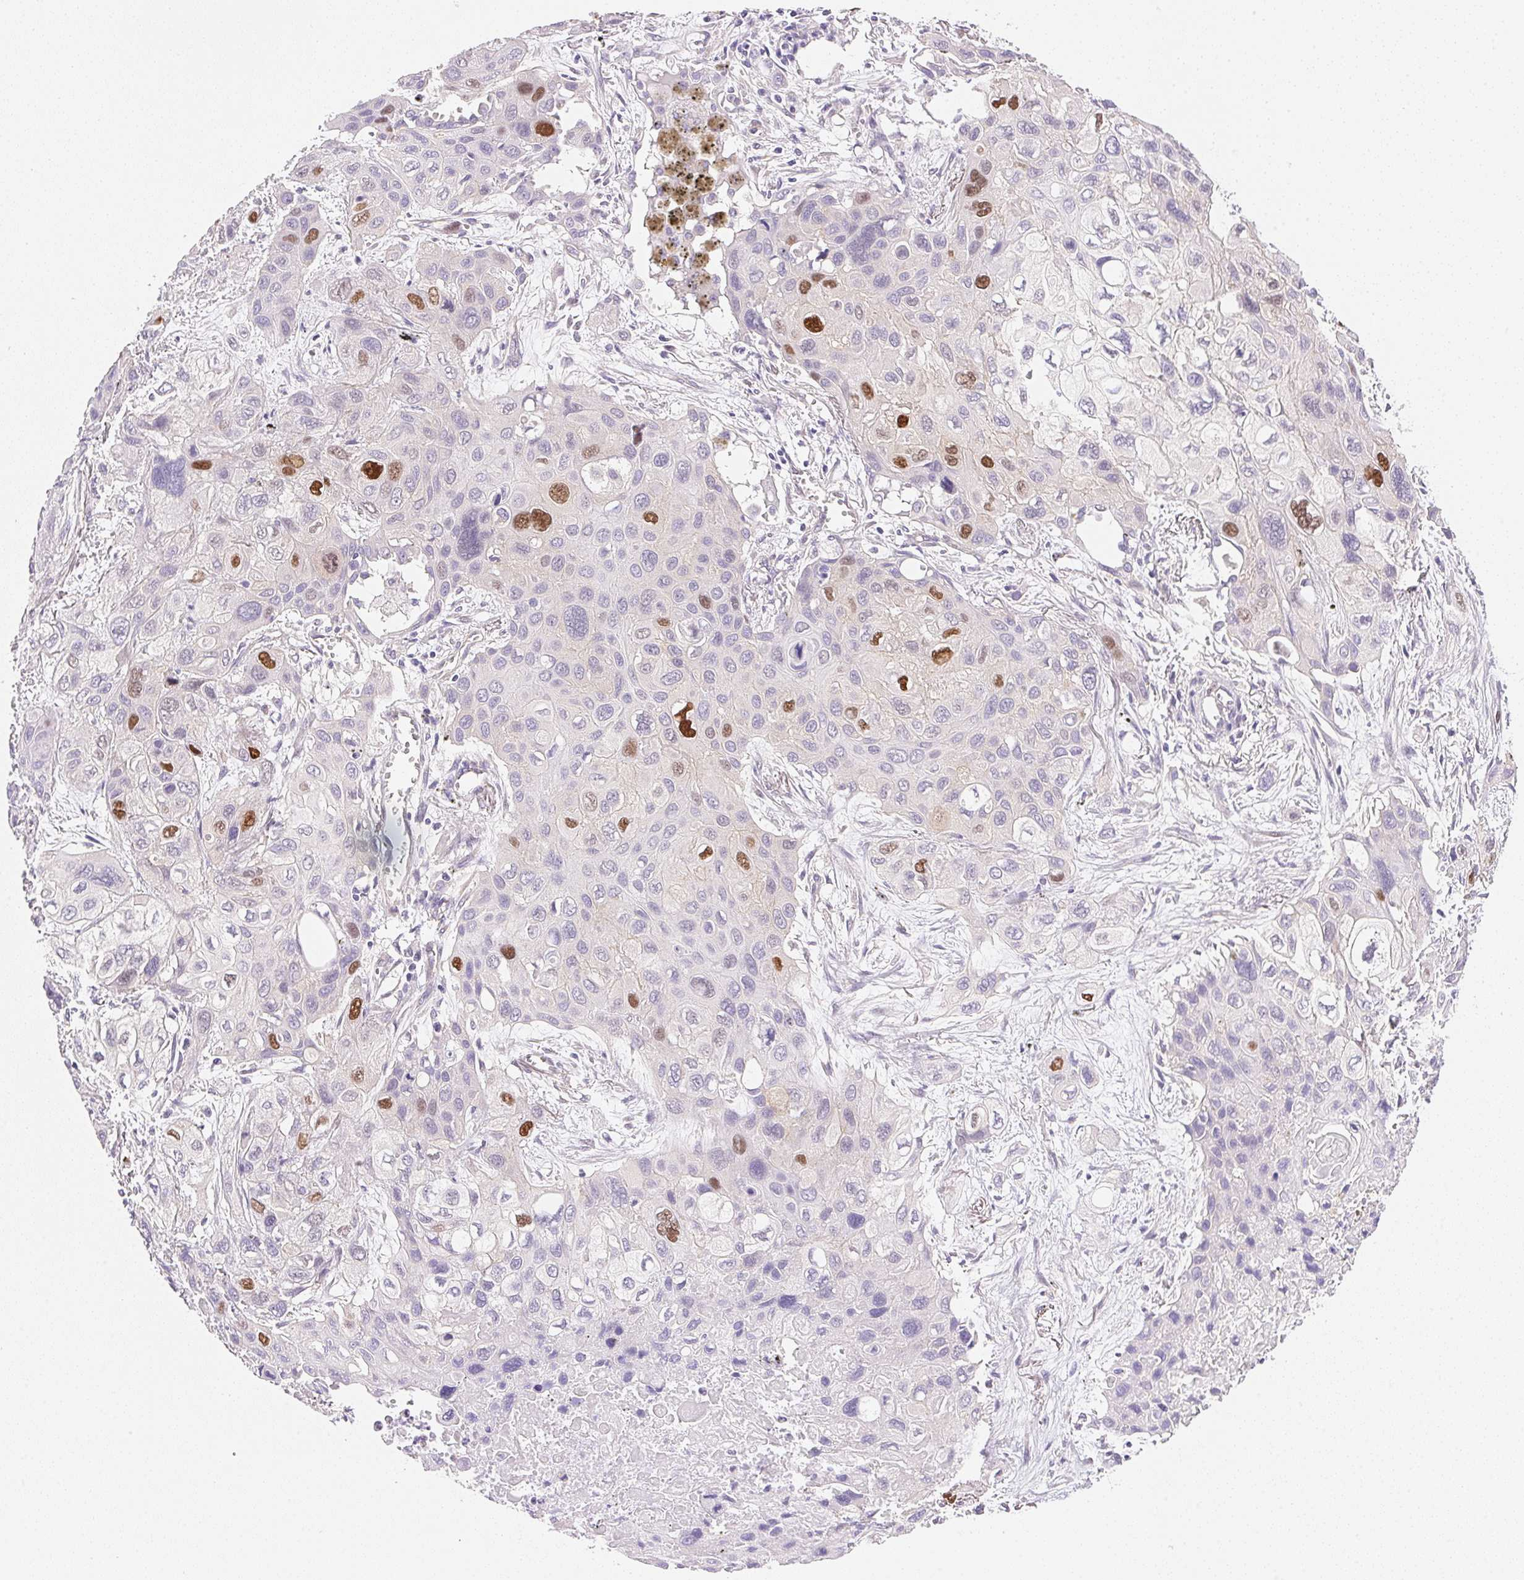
{"staining": {"intensity": "strong", "quantity": "<25%", "location": "nuclear"}, "tissue": "lung cancer", "cell_type": "Tumor cells", "image_type": "cancer", "snomed": [{"axis": "morphology", "description": "Squamous cell carcinoma, NOS"}, {"axis": "morphology", "description": "Squamous cell carcinoma, metastatic, NOS"}, {"axis": "topography", "description": "Lung"}], "caption": "Immunohistochemistry of human metastatic squamous cell carcinoma (lung) shows medium levels of strong nuclear expression in approximately <25% of tumor cells.", "gene": "SMTN", "patient": {"sex": "male", "age": 59}}